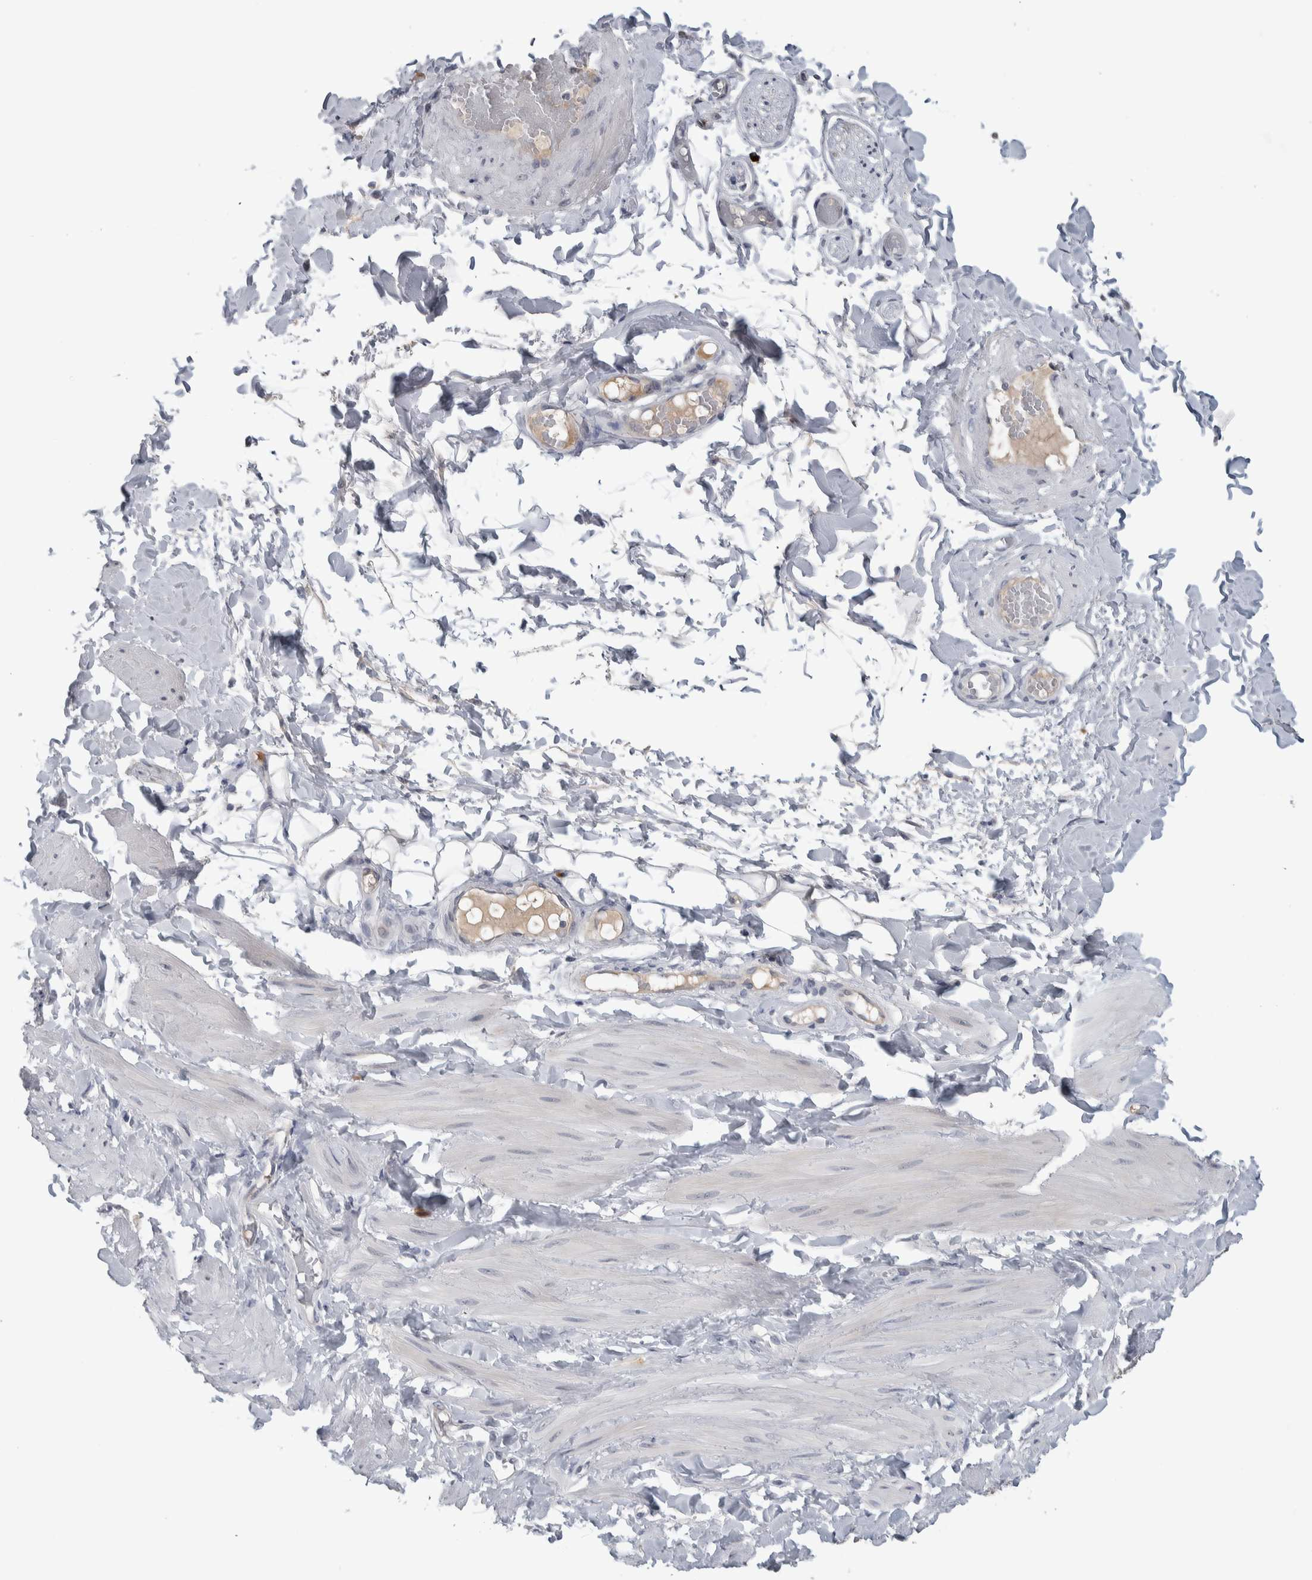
{"staining": {"intensity": "negative", "quantity": "none", "location": "none"}, "tissue": "adipose tissue", "cell_type": "Adipocytes", "image_type": "normal", "snomed": [{"axis": "morphology", "description": "Normal tissue, NOS"}, {"axis": "topography", "description": "Adipose tissue"}, {"axis": "topography", "description": "Vascular tissue"}, {"axis": "topography", "description": "Peripheral nerve tissue"}], "caption": "A photomicrograph of adipose tissue stained for a protein shows no brown staining in adipocytes. (DAB (3,3'-diaminobenzidine) immunohistochemistry, high magnification).", "gene": "TMEM102", "patient": {"sex": "male", "age": 25}}